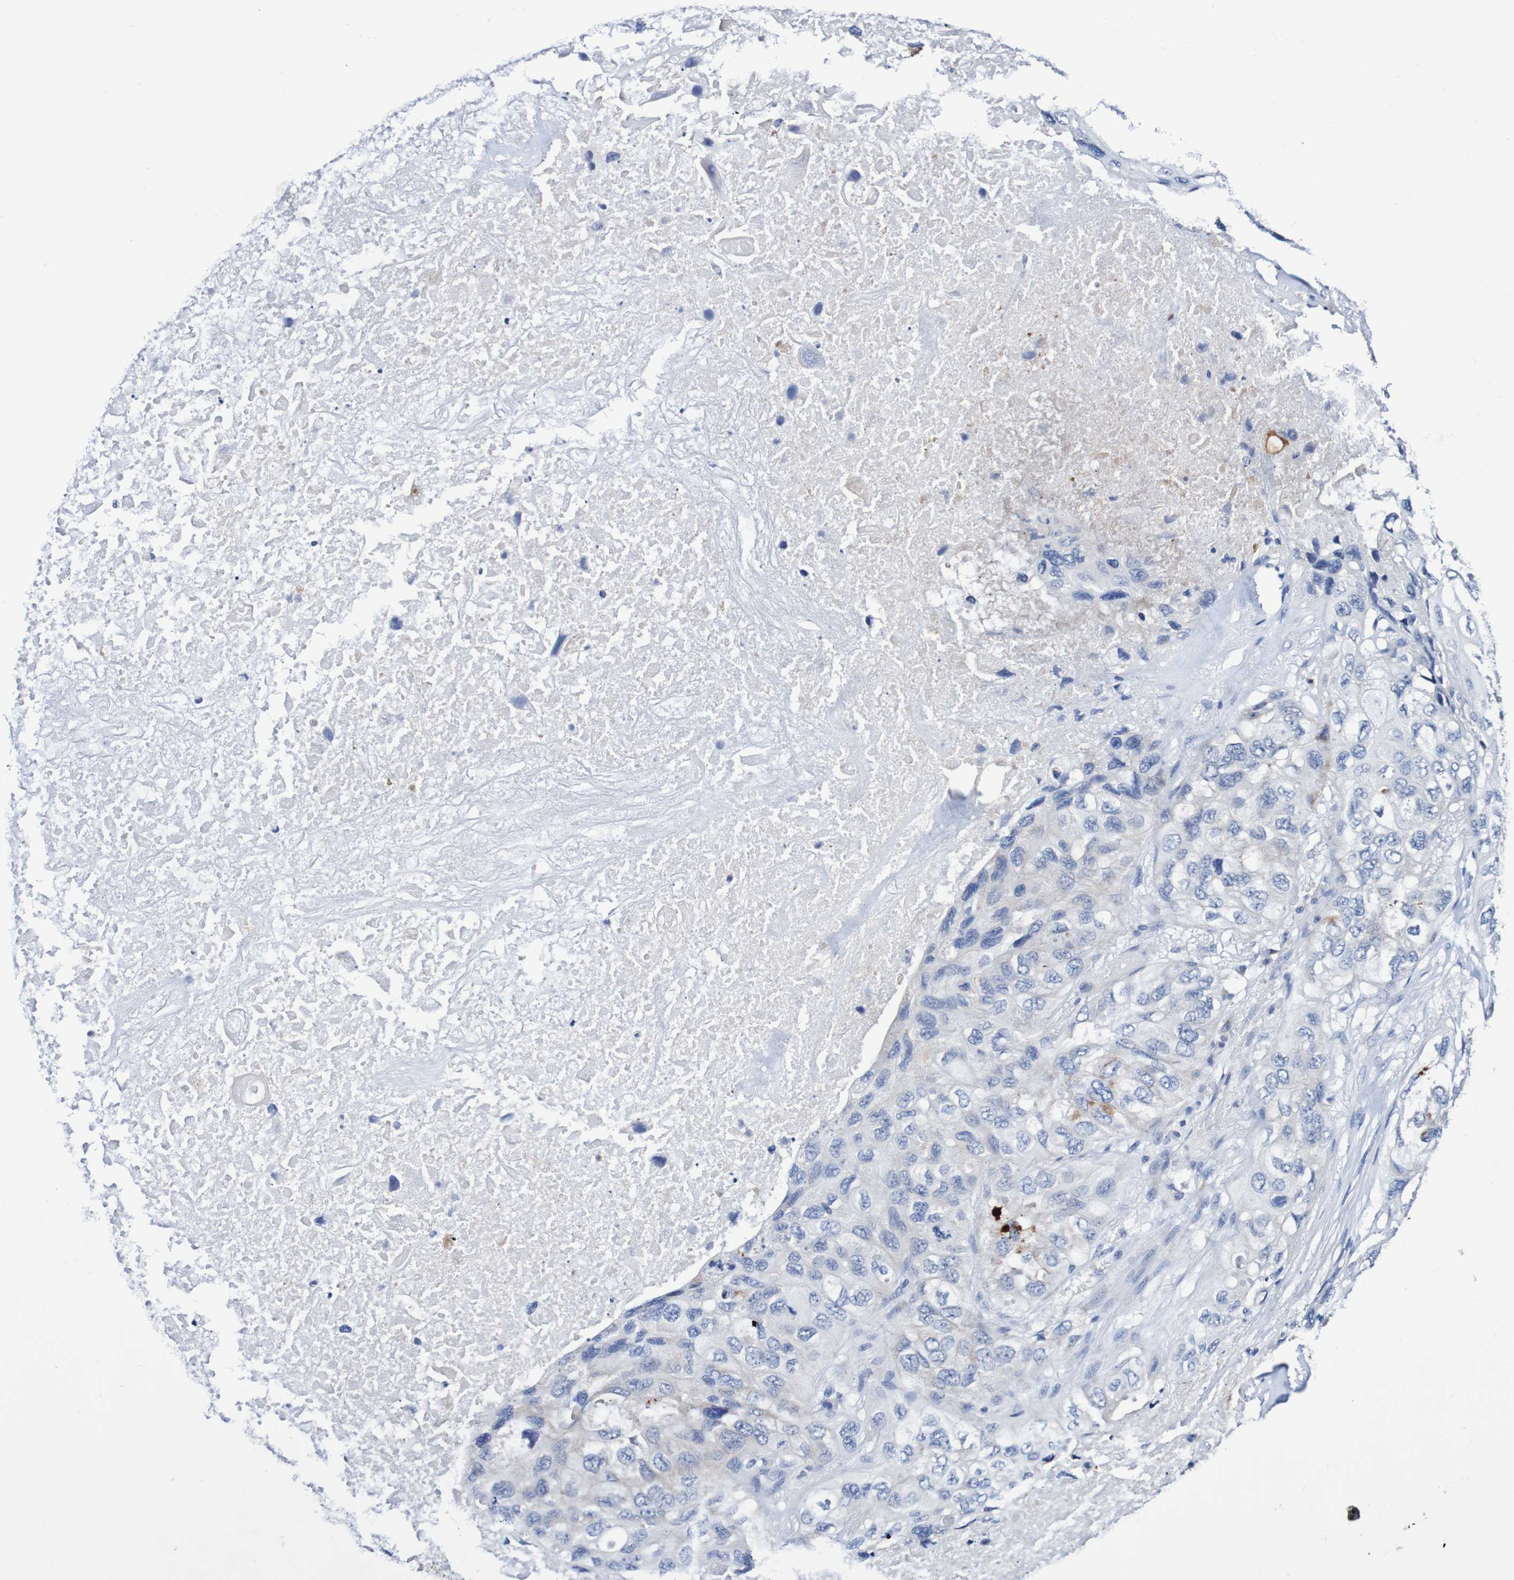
{"staining": {"intensity": "negative", "quantity": "none", "location": "none"}, "tissue": "lung cancer", "cell_type": "Tumor cells", "image_type": "cancer", "snomed": [{"axis": "morphology", "description": "Squamous cell carcinoma, NOS"}, {"axis": "topography", "description": "Lung"}], "caption": "The photomicrograph reveals no significant staining in tumor cells of lung cancer (squamous cell carcinoma).", "gene": "SEZ6", "patient": {"sex": "female", "age": 73}}